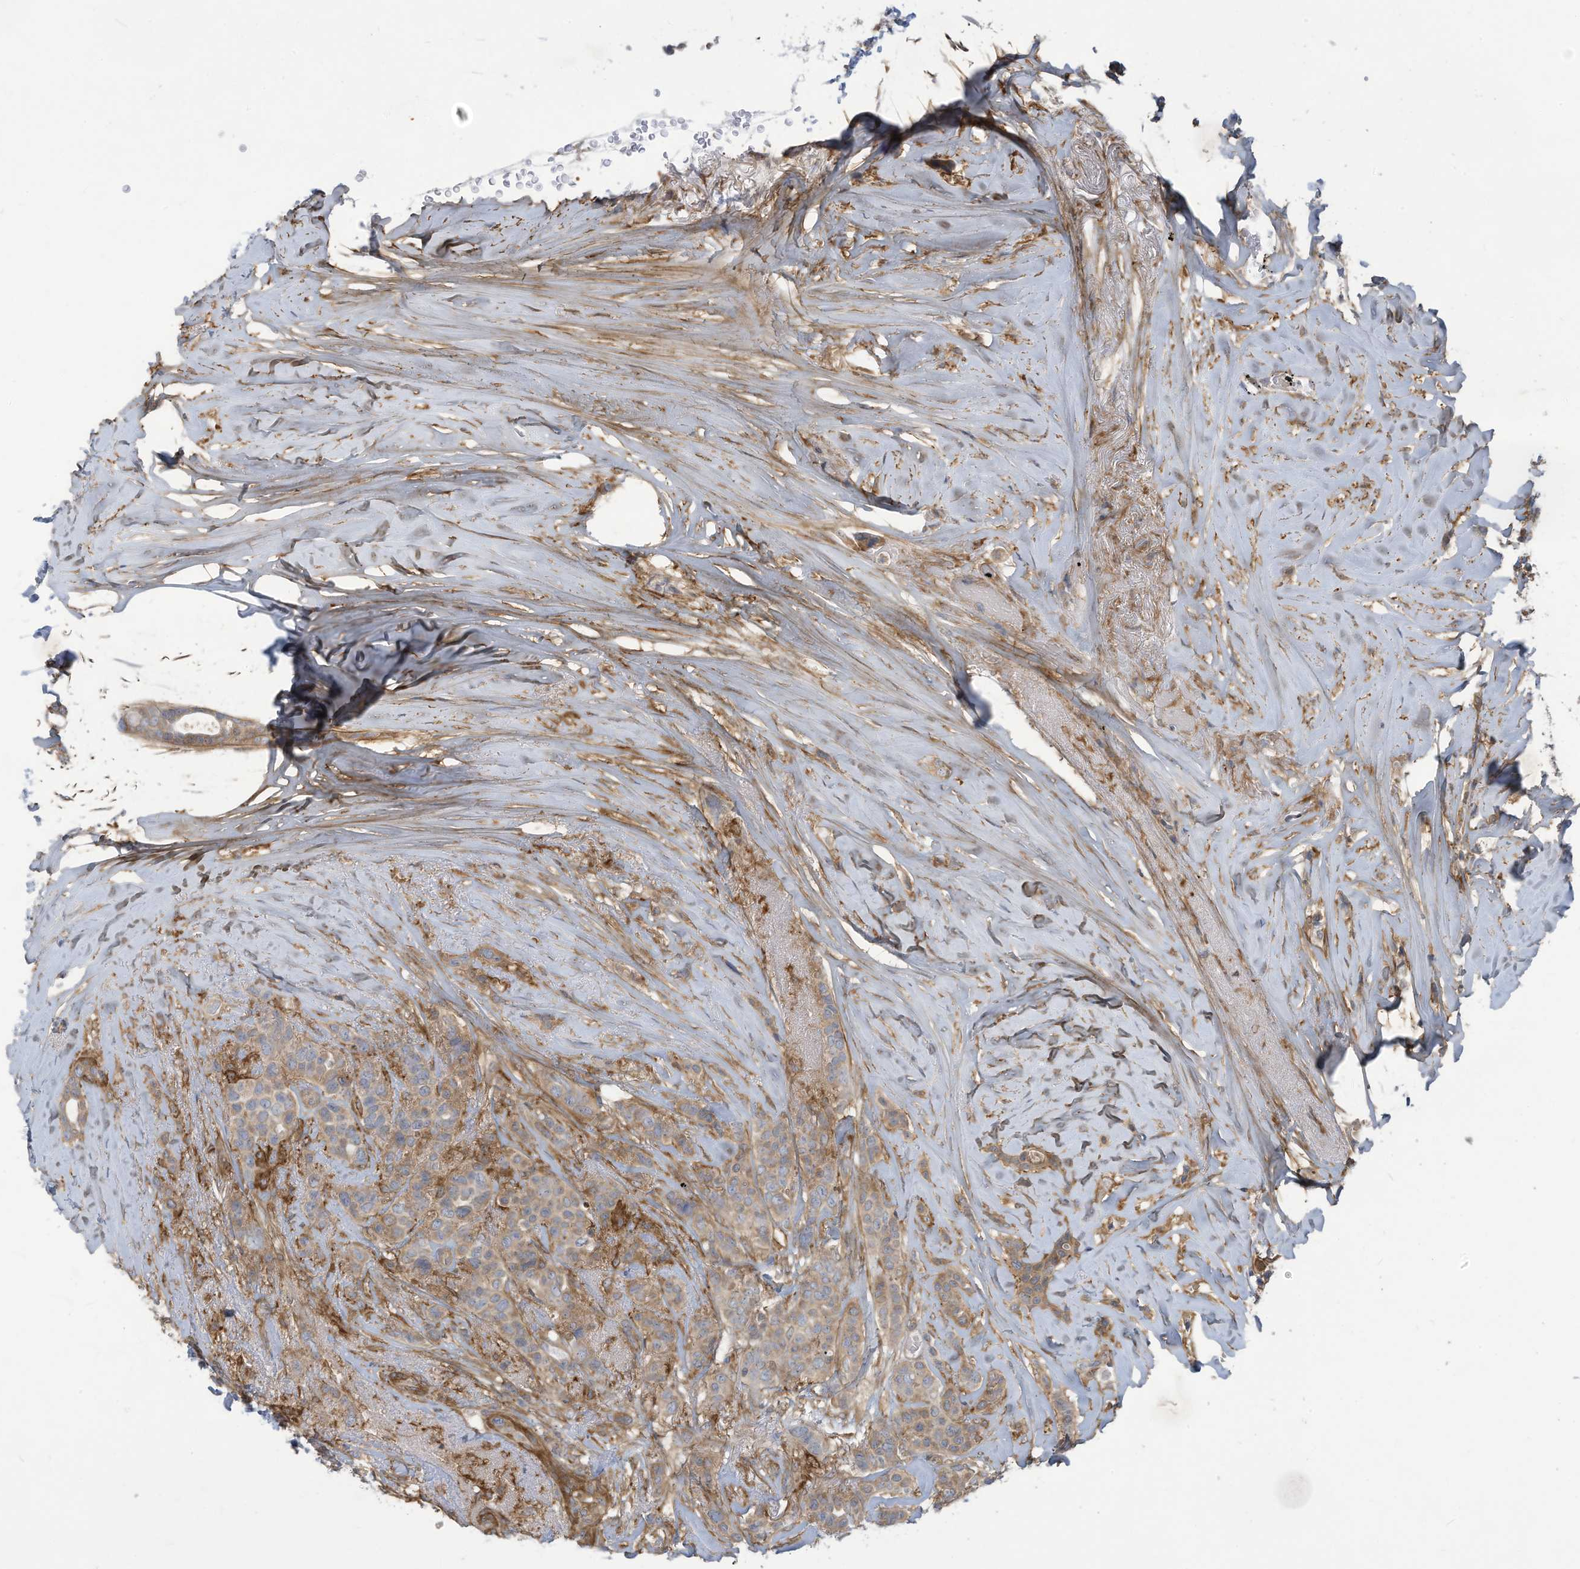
{"staining": {"intensity": "moderate", "quantity": ">75%", "location": "cytoplasmic/membranous"}, "tissue": "breast cancer", "cell_type": "Tumor cells", "image_type": "cancer", "snomed": [{"axis": "morphology", "description": "Lobular carcinoma"}, {"axis": "topography", "description": "Breast"}], "caption": "Protein staining of breast lobular carcinoma tissue demonstrates moderate cytoplasmic/membranous positivity in approximately >75% of tumor cells.", "gene": "ADI1", "patient": {"sex": "female", "age": 51}}